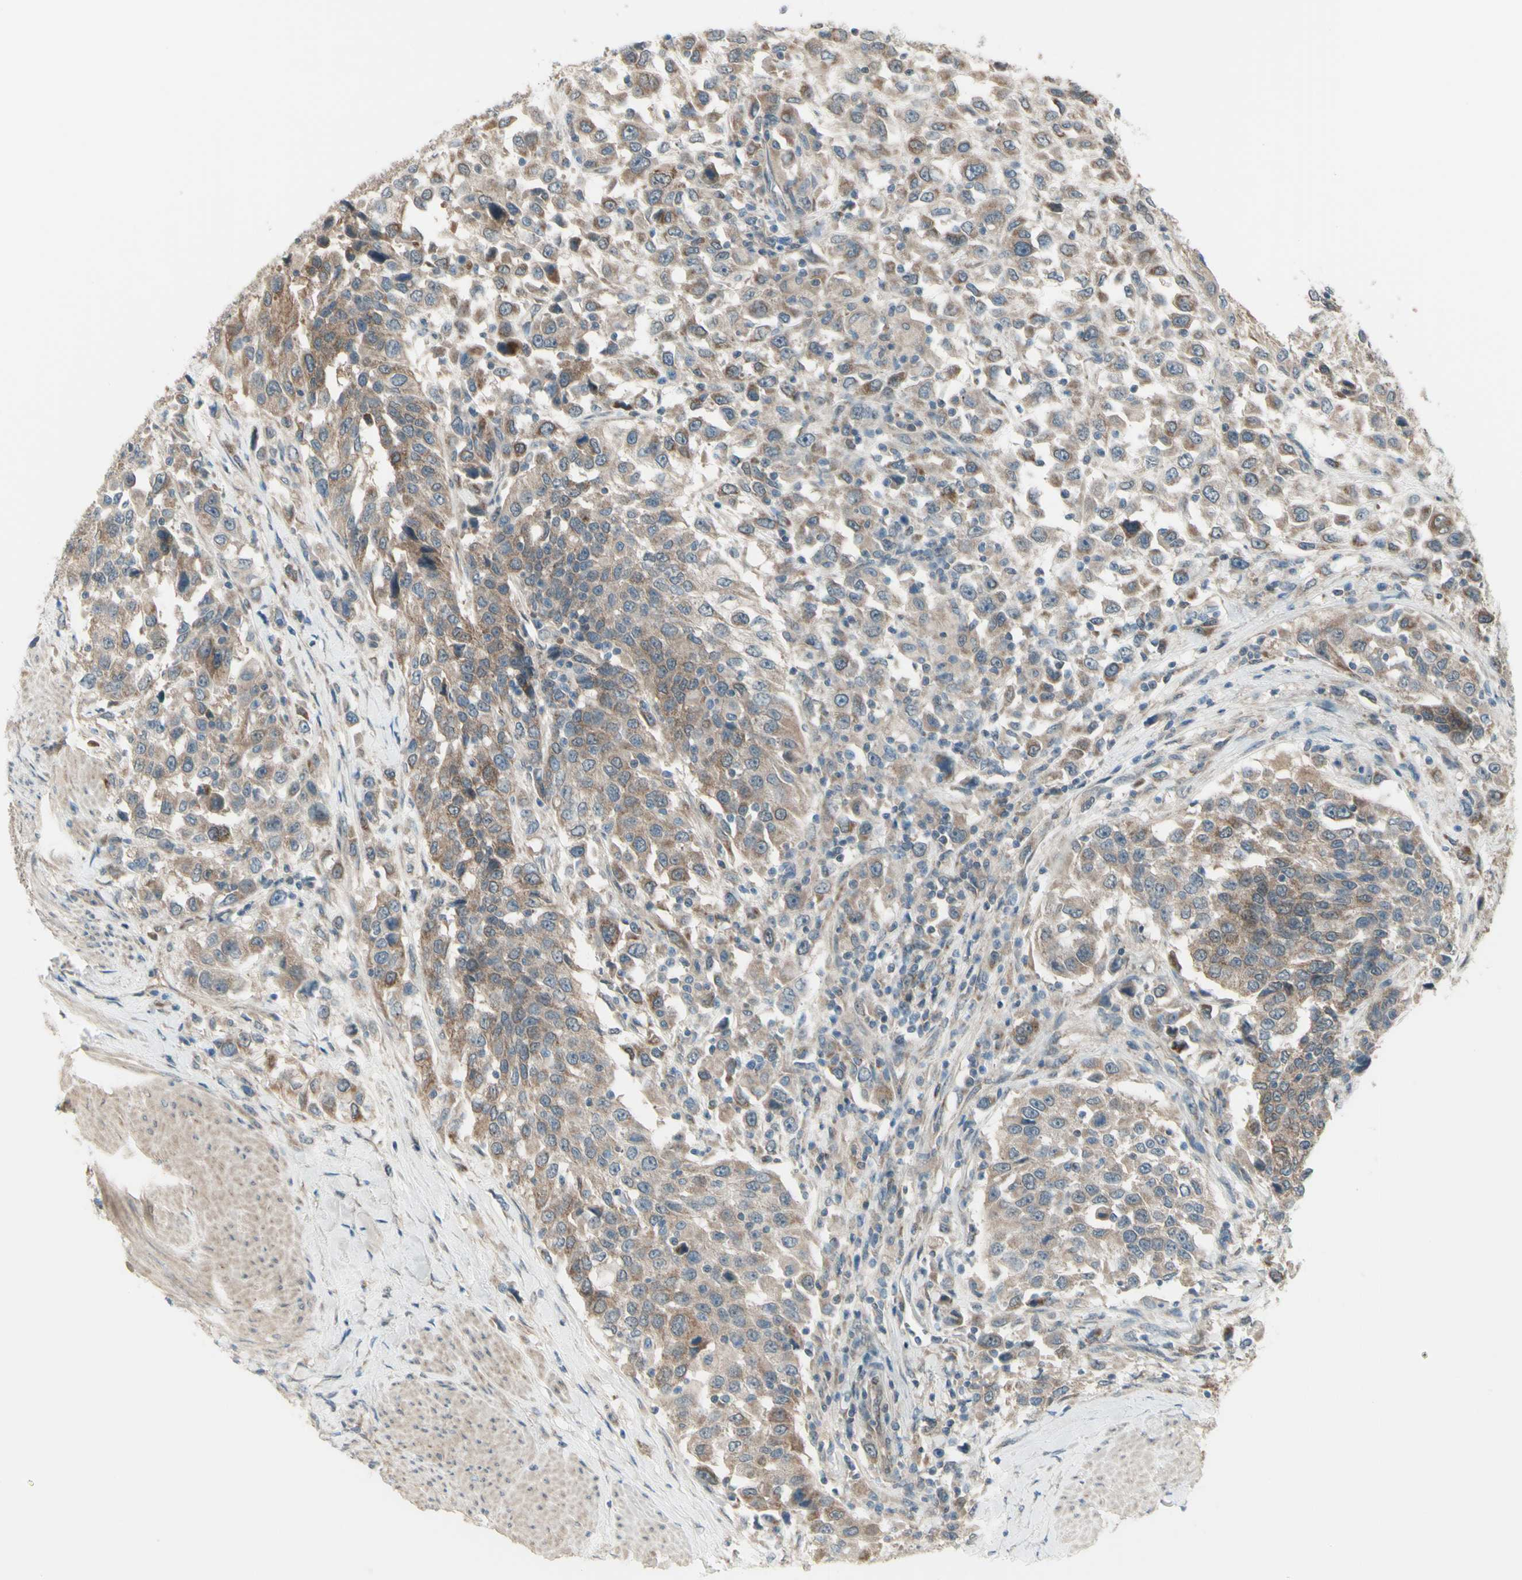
{"staining": {"intensity": "weak", "quantity": "25%-75%", "location": "cytoplasmic/membranous"}, "tissue": "urothelial cancer", "cell_type": "Tumor cells", "image_type": "cancer", "snomed": [{"axis": "morphology", "description": "Urothelial carcinoma, High grade"}, {"axis": "topography", "description": "Urinary bladder"}], "caption": "Immunohistochemical staining of human urothelial carcinoma (high-grade) exhibits low levels of weak cytoplasmic/membranous protein staining in about 25%-75% of tumor cells.", "gene": "NAXD", "patient": {"sex": "female", "age": 80}}